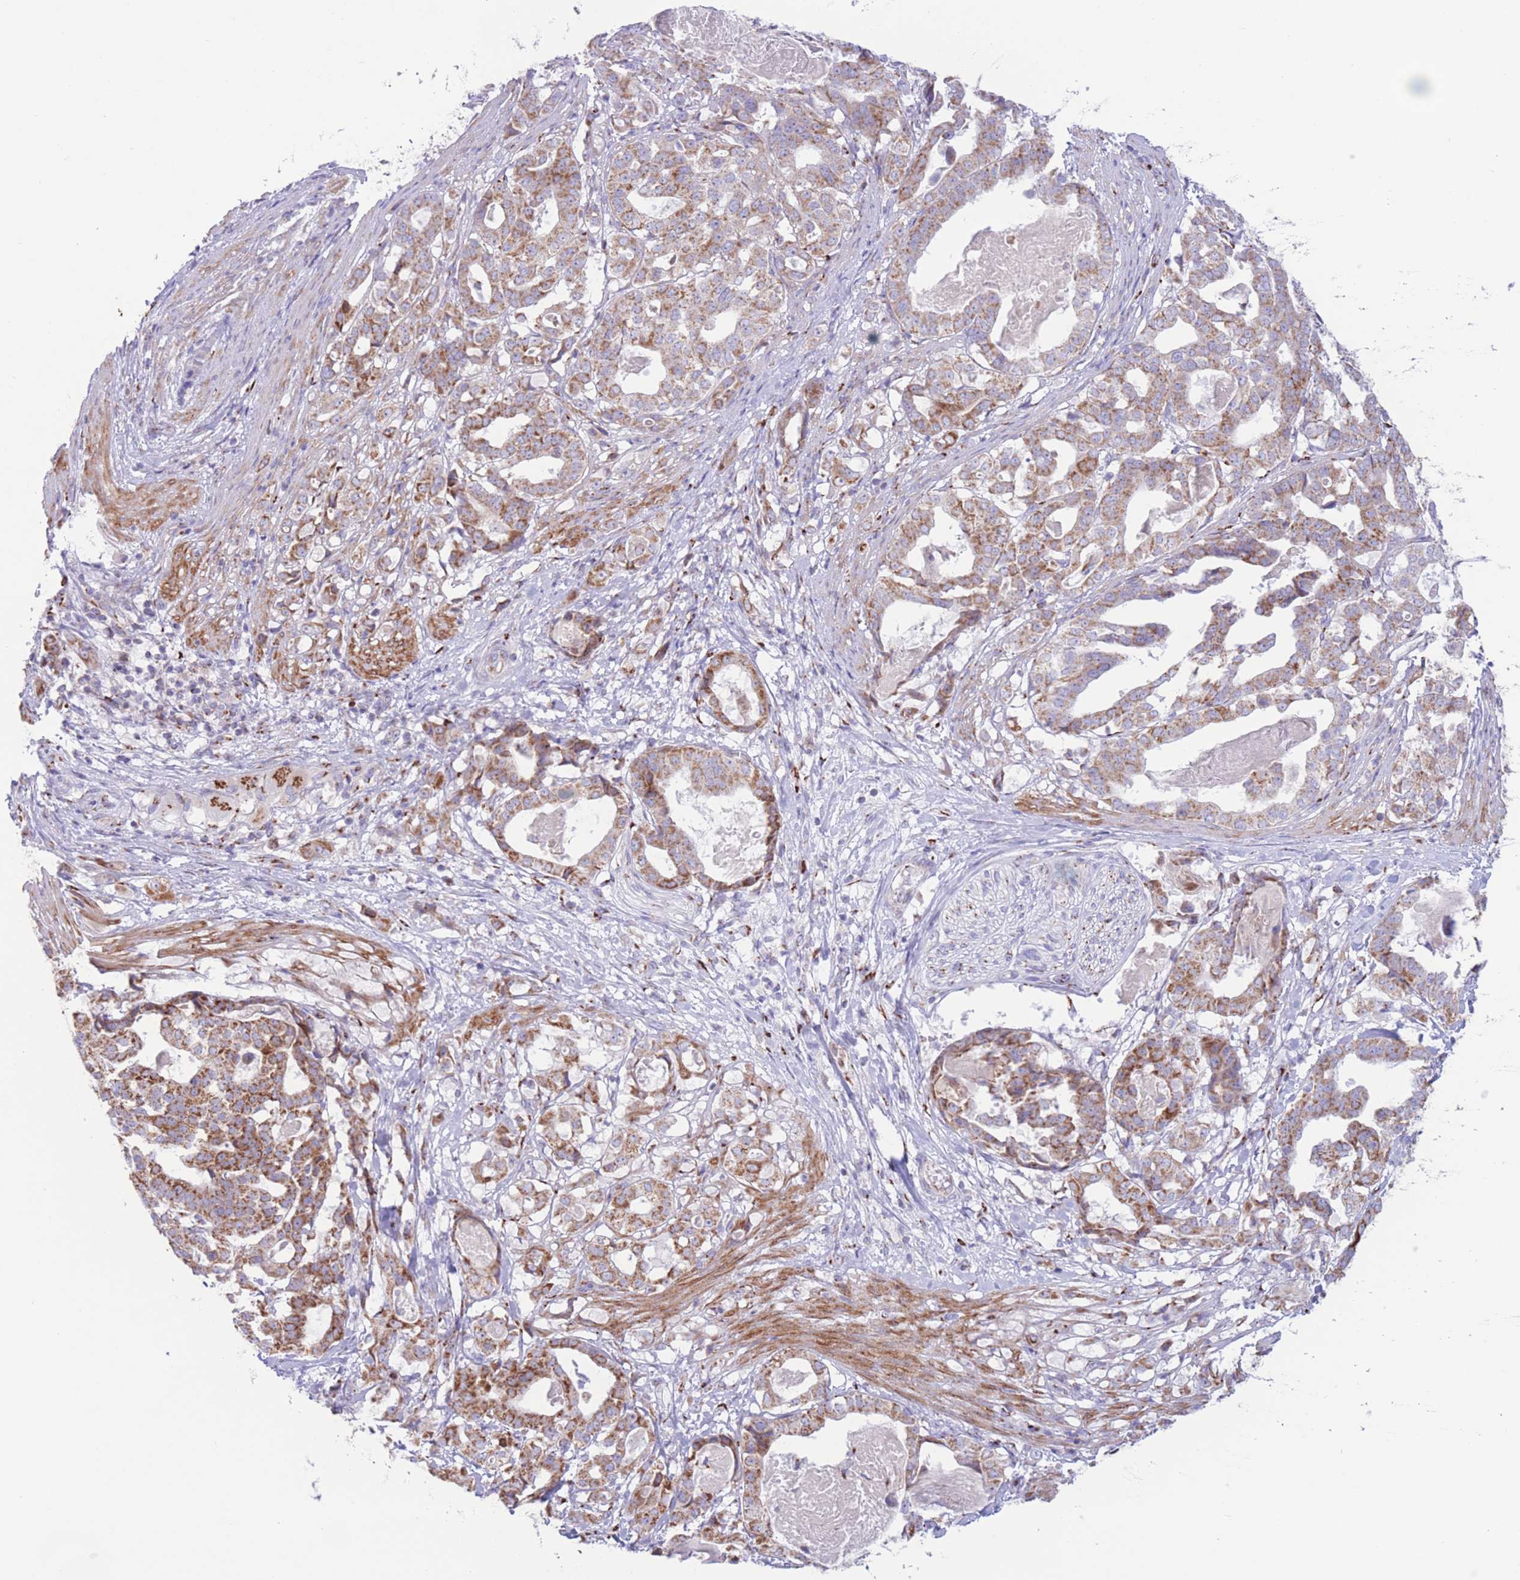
{"staining": {"intensity": "moderate", "quantity": ">75%", "location": "cytoplasmic/membranous"}, "tissue": "stomach cancer", "cell_type": "Tumor cells", "image_type": "cancer", "snomed": [{"axis": "morphology", "description": "Adenocarcinoma, NOS"}, {"axis": "topography", "description": "Stomach"}], "caption": "DAB immunohistochemical staining of stomach adenocarcinoma reveals moderate cytoplasmic/membranous protein positivity in approximately >75% of tumor cells. (DAB = brown stain, brightfield microscopy at high magnification).", "gene": "MPND", "patient": {"sex": "male", "age": 48}}